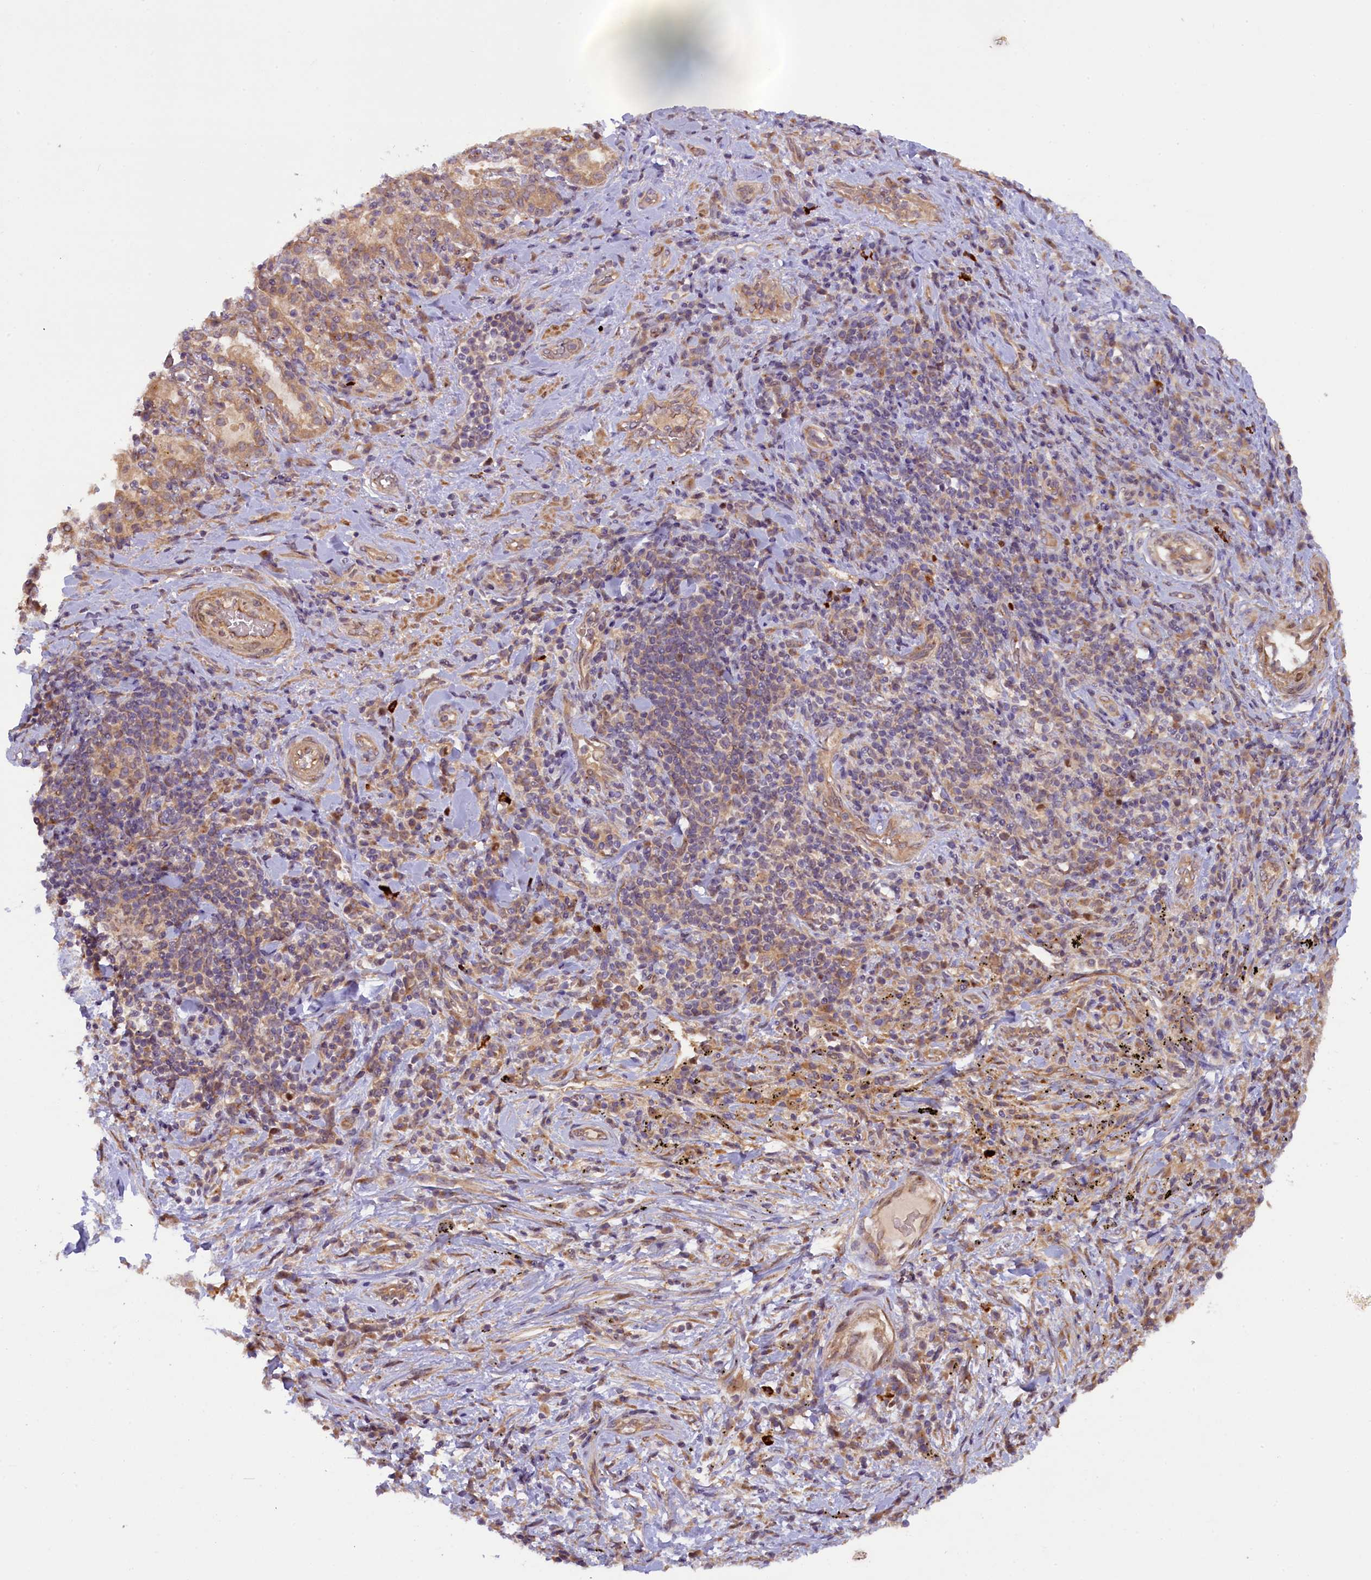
{"staining": {"intensity": "moderate", "quantity": "25%-75%", "location": "cytoplasmic/membranous"}, "tissue": "adipose tissue", "cell_type": "Adipocytes", "image_type": "normal", "snomed": [{"axis": "morphology", "description": "Normal tissue, NOS"}, {"axis": "morphology", "description": "Squamous cell carcinoma, NOS"}, {"axis": "topography", "description": "Bronchus"}, {"axis": "topography", "description": "Lung"}], "caption": "Adipose tissue stained for a protein (brown) displays moderate cytoplasmic/membranous positive staining in approximately 25%-75% of adipocytes.", "gene": "CCDC9B", "patient": {"sex": "male", "age": 64}}